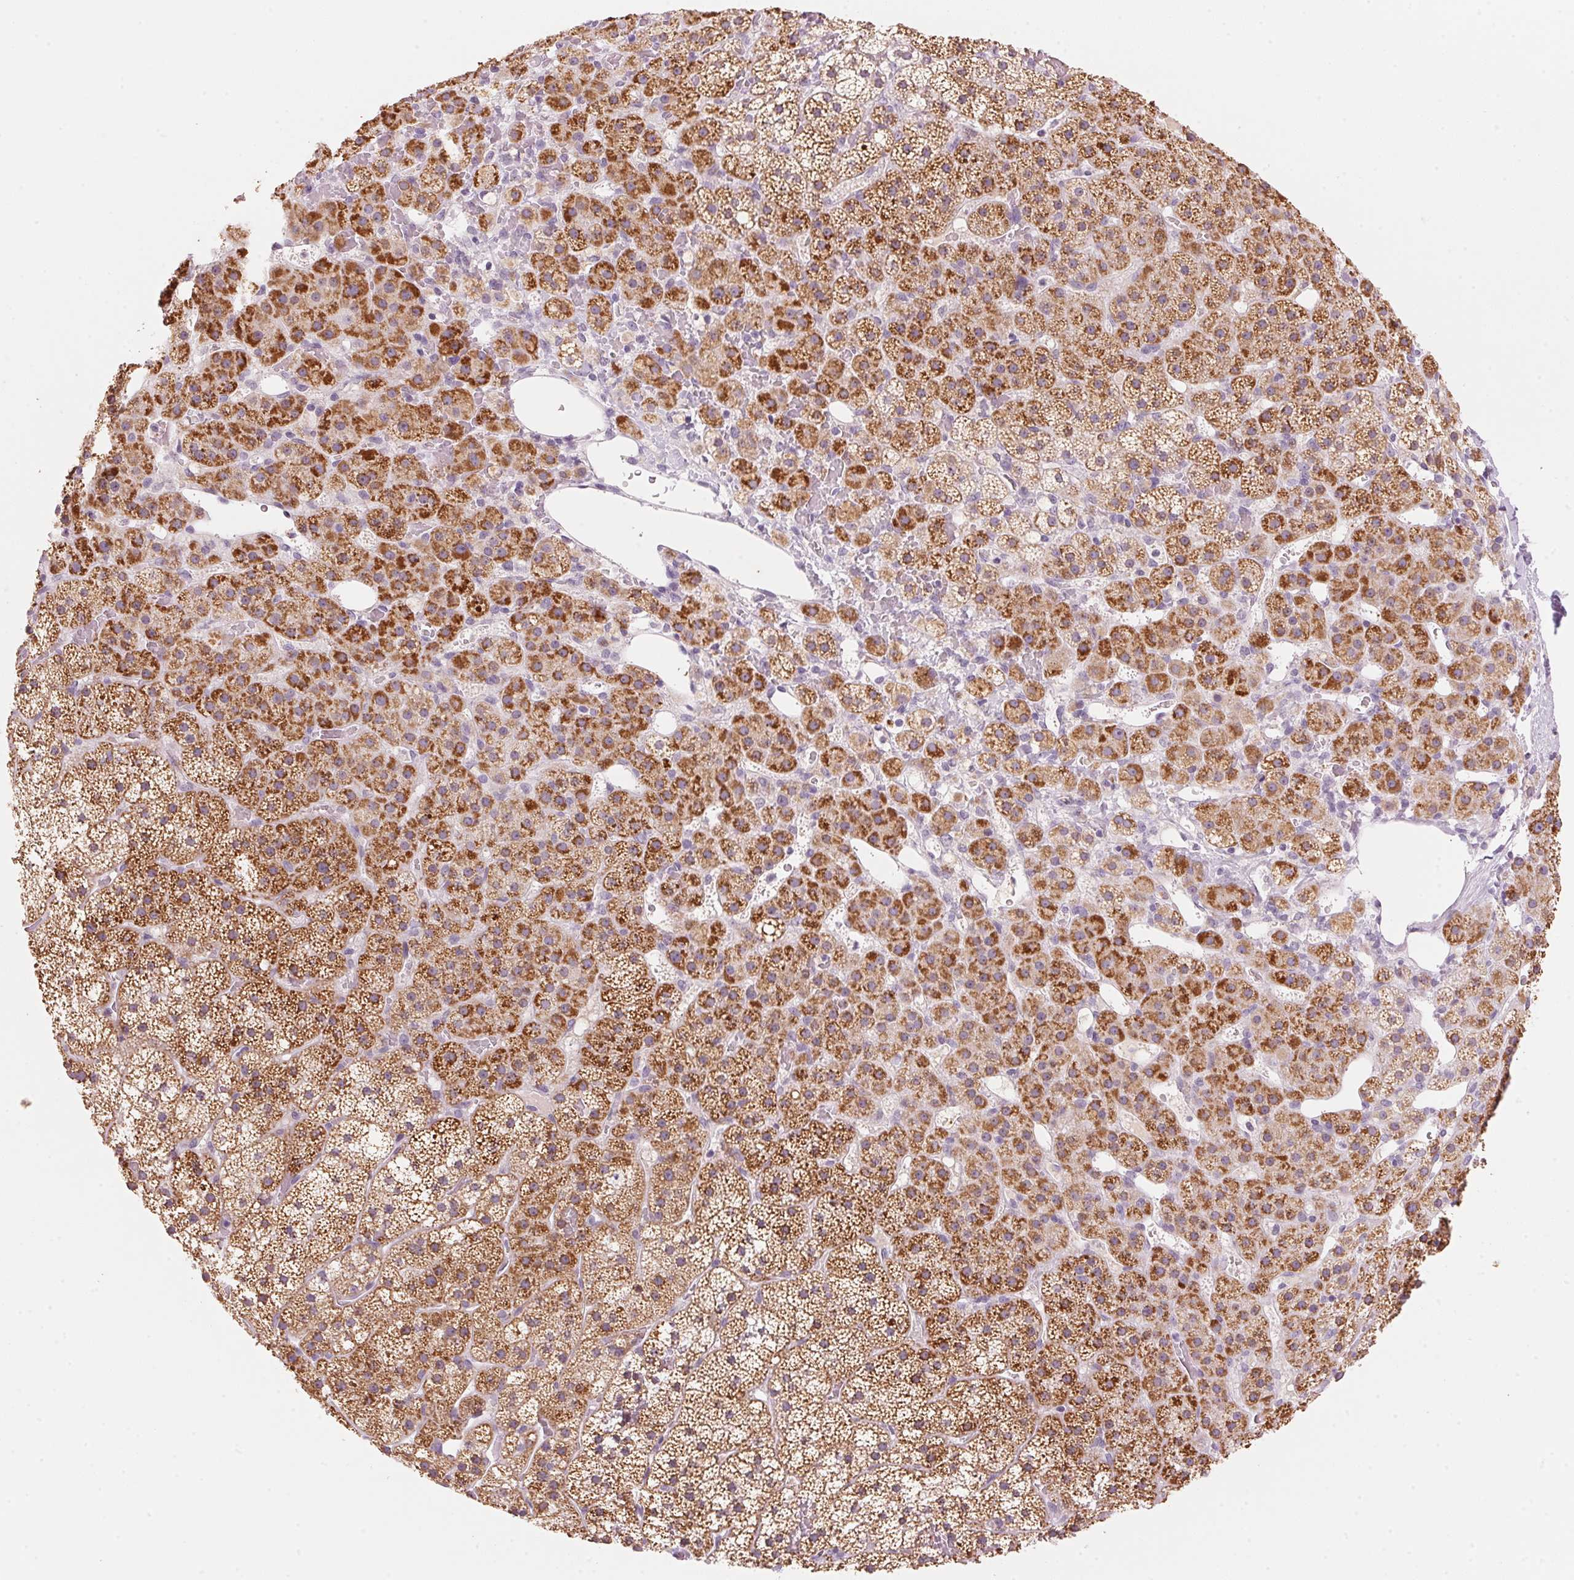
{"staining": {"intensity": "strong", "quantity": "25%-75%", "location": "cytoplasmic/membranous"}, "tissue": "adrenal gland", "cell_type": "Glandular cells", "image_type": "normal", "snomed": [{"axis": "morphology", "description": "Normal tissue, NOS"}, {"axis": "topography", "description": "Adrenal gland"}], "caption": "Immunohistochemistry (DAB (3,3'-diaminobenzidine)) staining of unremarkable human adrenal gland exhibits strong cytoplasmic/membranous protein positivity in approximately 25%-75% of glandular cells. Nuclei are stained in blue.", "gene": "CYP11B1", "patient": {"sex": "male", "age": 53}}